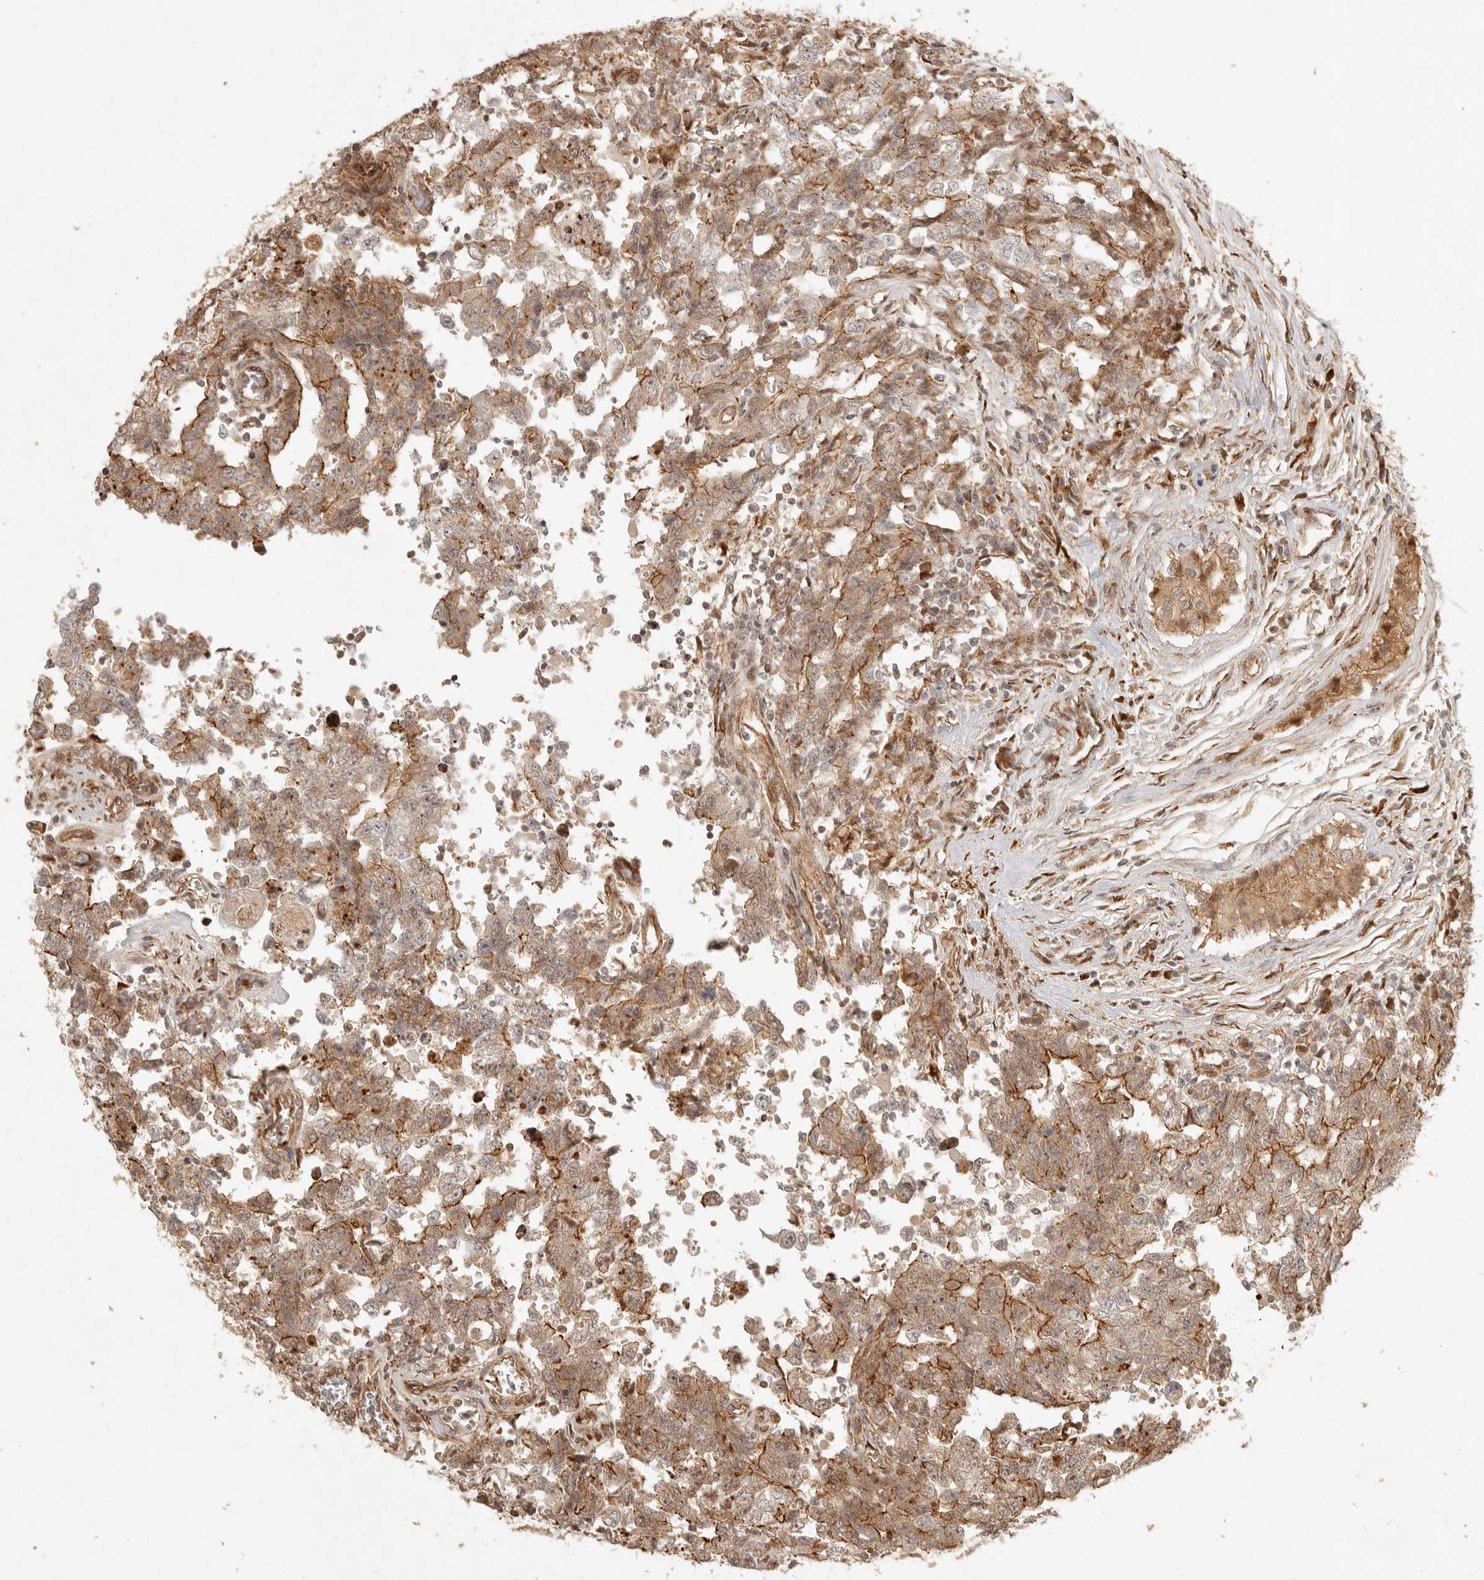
{"staining": {"intensity": "moderate", "quantity": ">75%", "location": "cytoplasmic/membranous"}, "tissue": "testis cancer", "cell_type": "Tumor cells", "image_type": "cancer", "snomed": [{"axis": "morphology", "description": "Carcinoma, Embryonal, NOS"}, {"axis": "topography", "description": "Testis"}], "caption": "Tumor cells demonstrate medium levels of moderate cytoplasmic/membranous expression in approximately >75% of cells in human testis cancer (embryonal carcinoma).", "gene": "KLHL38", "patient": {"sex": "male", "age": 26}}